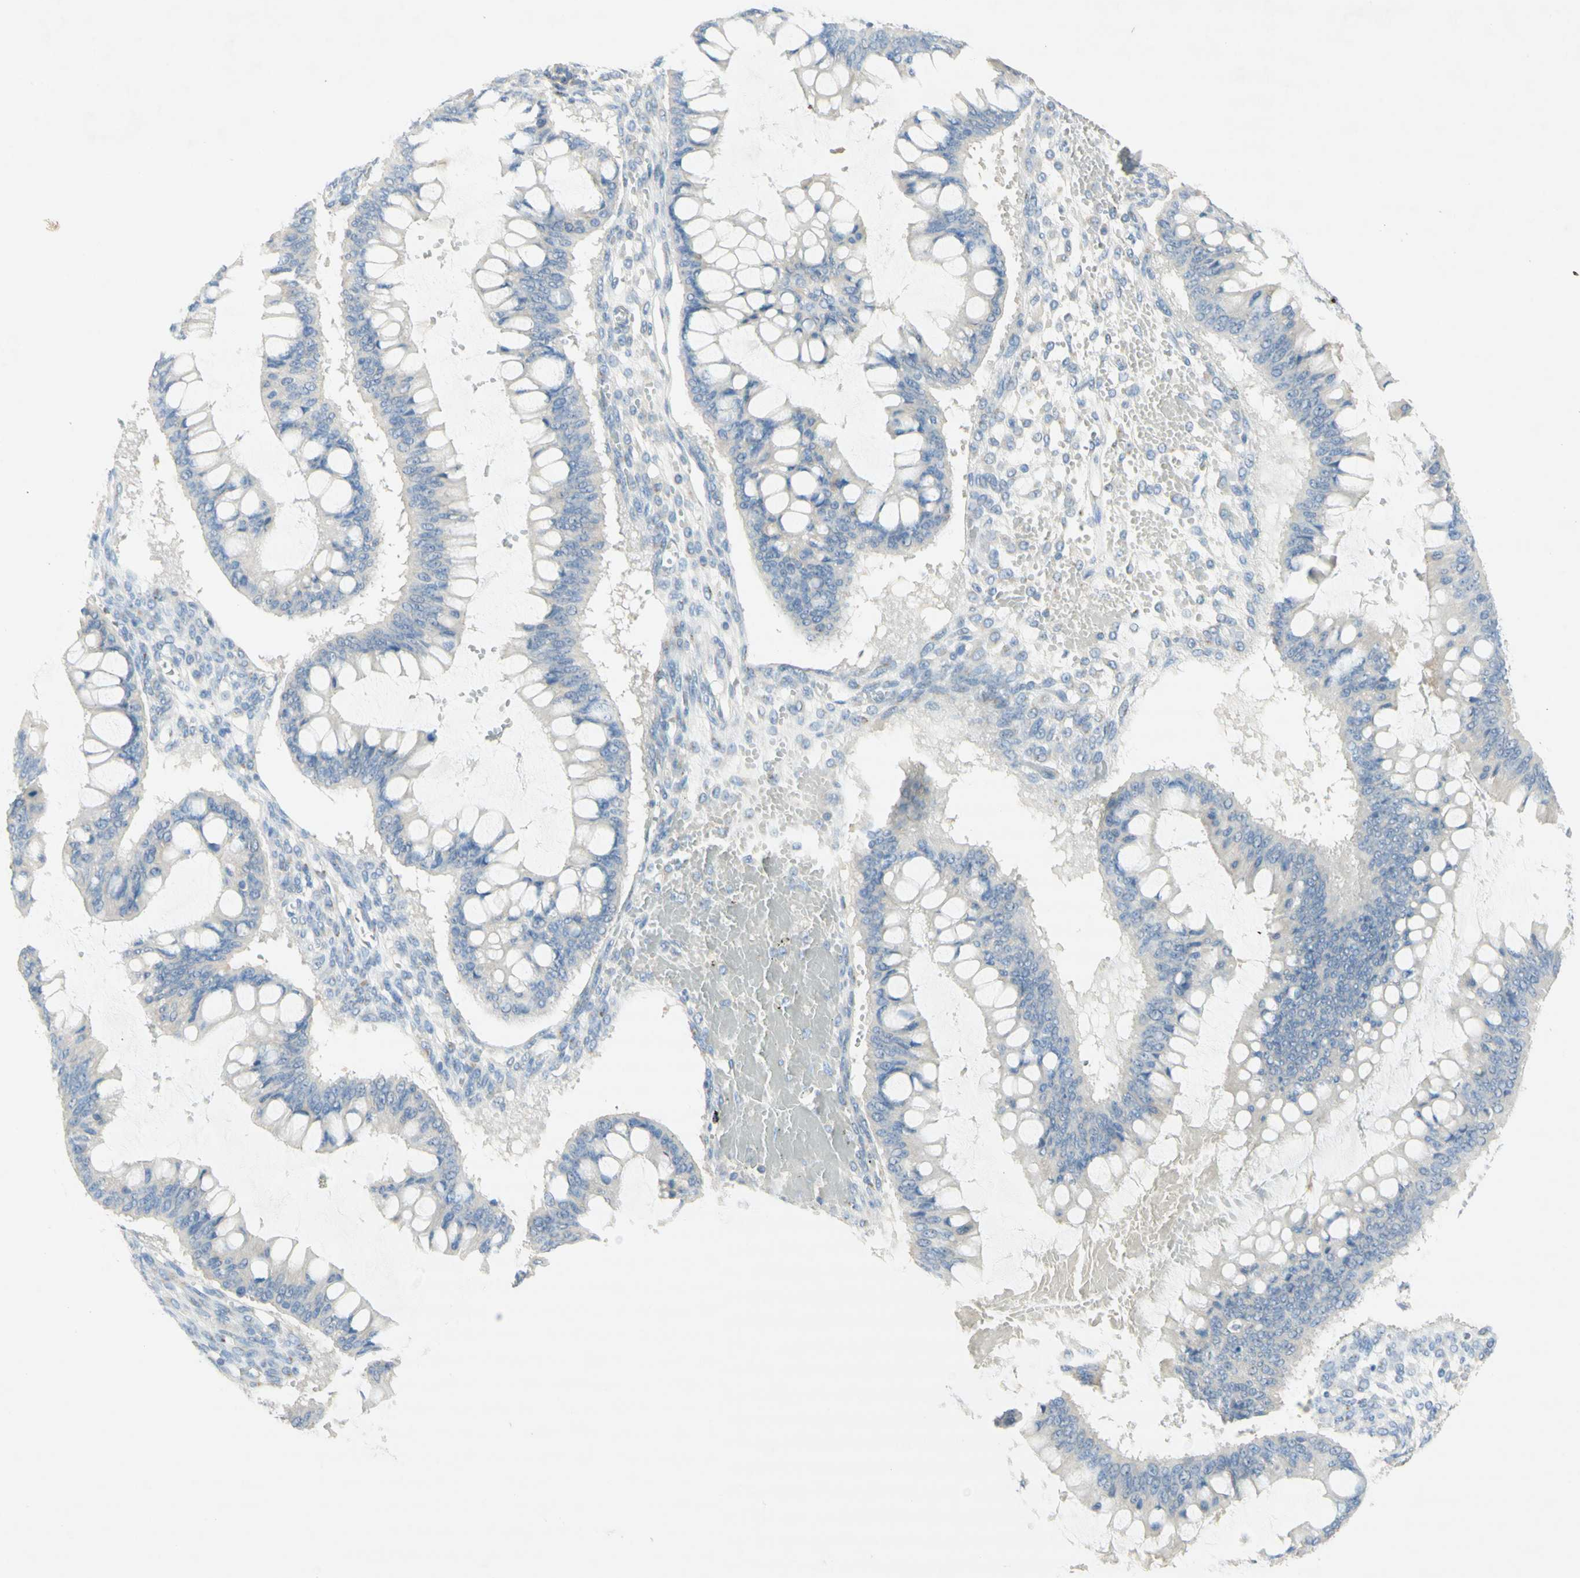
{"staining": {"intensity": "negative", "quantity": "none", "location": "none"}, "tissue": "ovarian cancer", "cell_type": "Tumor cells", "image_type": "cancer", "snomed": [{"axis": "morphology", "description": "Cystadenocarcinoma, mucinous, NOS"}, {"axis": "topography", "description": "Ovary"}], "caption": "This is an immunohistochemistry (IHC) image of mucinous cystadenocarcinoma (ovarian). There is no staining in tumor cells.", "gene": "MANEA", "patient": {"sex": "female", "age": 73}}